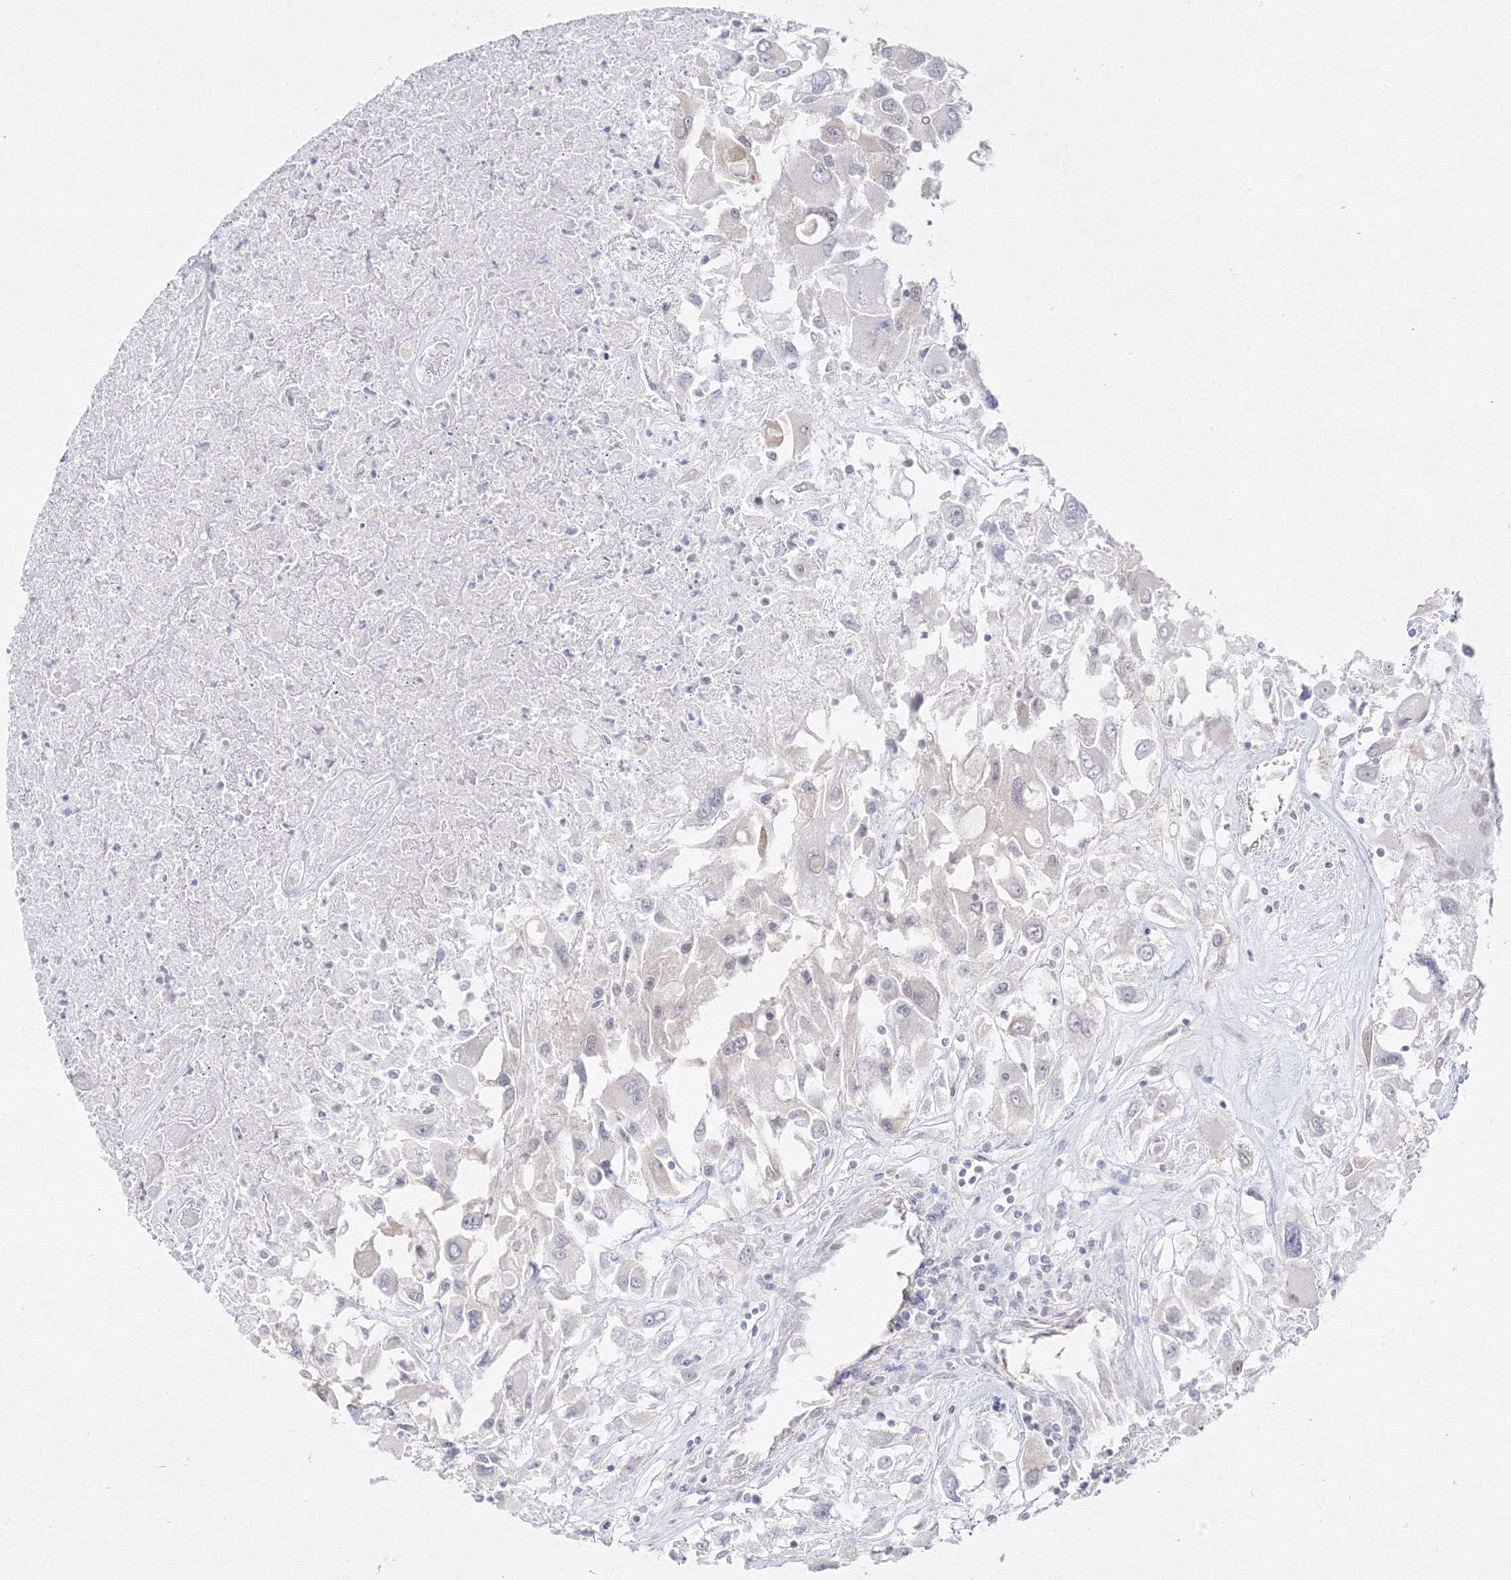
{"staining": {"intensity": "negative", "quantity": "none", "location": "none"}, "tissue": "renal cancer", "cell_type": "Tumor cells", "image_type": "cancer", "snomed": [{"axis": "morphology", "description": "Adenocarcinoma, NOS"}, {"axis": "topography", "description": "Kidney"}], "caption": "Protein analysis of renal cancer (adenocarcinoma) reveals no significant staining in tumor cells.", "gene": "C2CD2", "patient": {"sex": "female", "age": 52}}